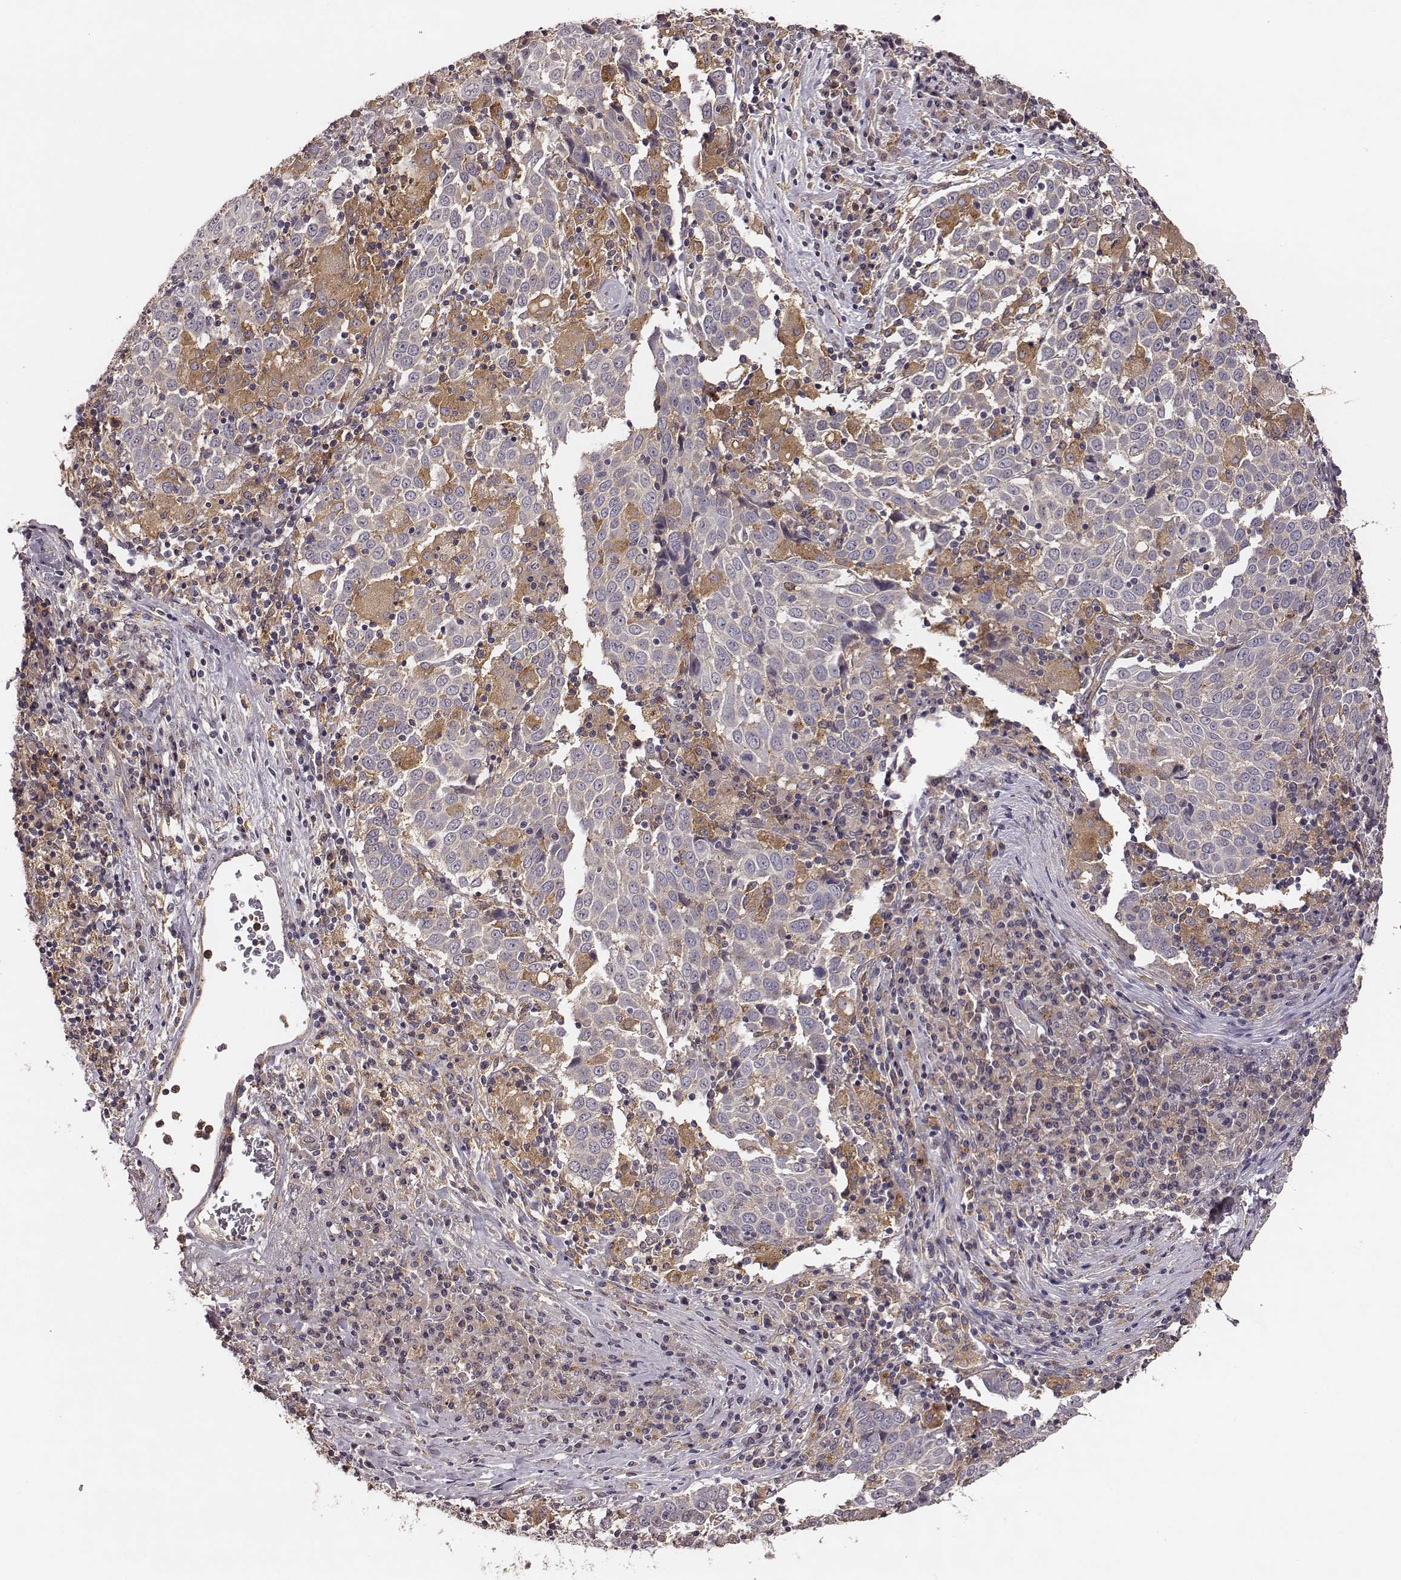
{"staining": {"intensity": "negative", "quantity": "none", "location": "none"}, "tissue": "lung cancer", "cell_type": "Tumor cells", "image_type": "cancer", "snomed": [{"axis": "morphology", "description": "Squamous cell carcinoma, NOS"}, {"axis": "topography", "description": "Lung"}], "caption": "Lung squamous cell carcinoma was stained to show a protein in brown. There is no significant positivity in tumor cells.", "gene": "VPS26A", "patient": {"sex": "male", "age": 57}}